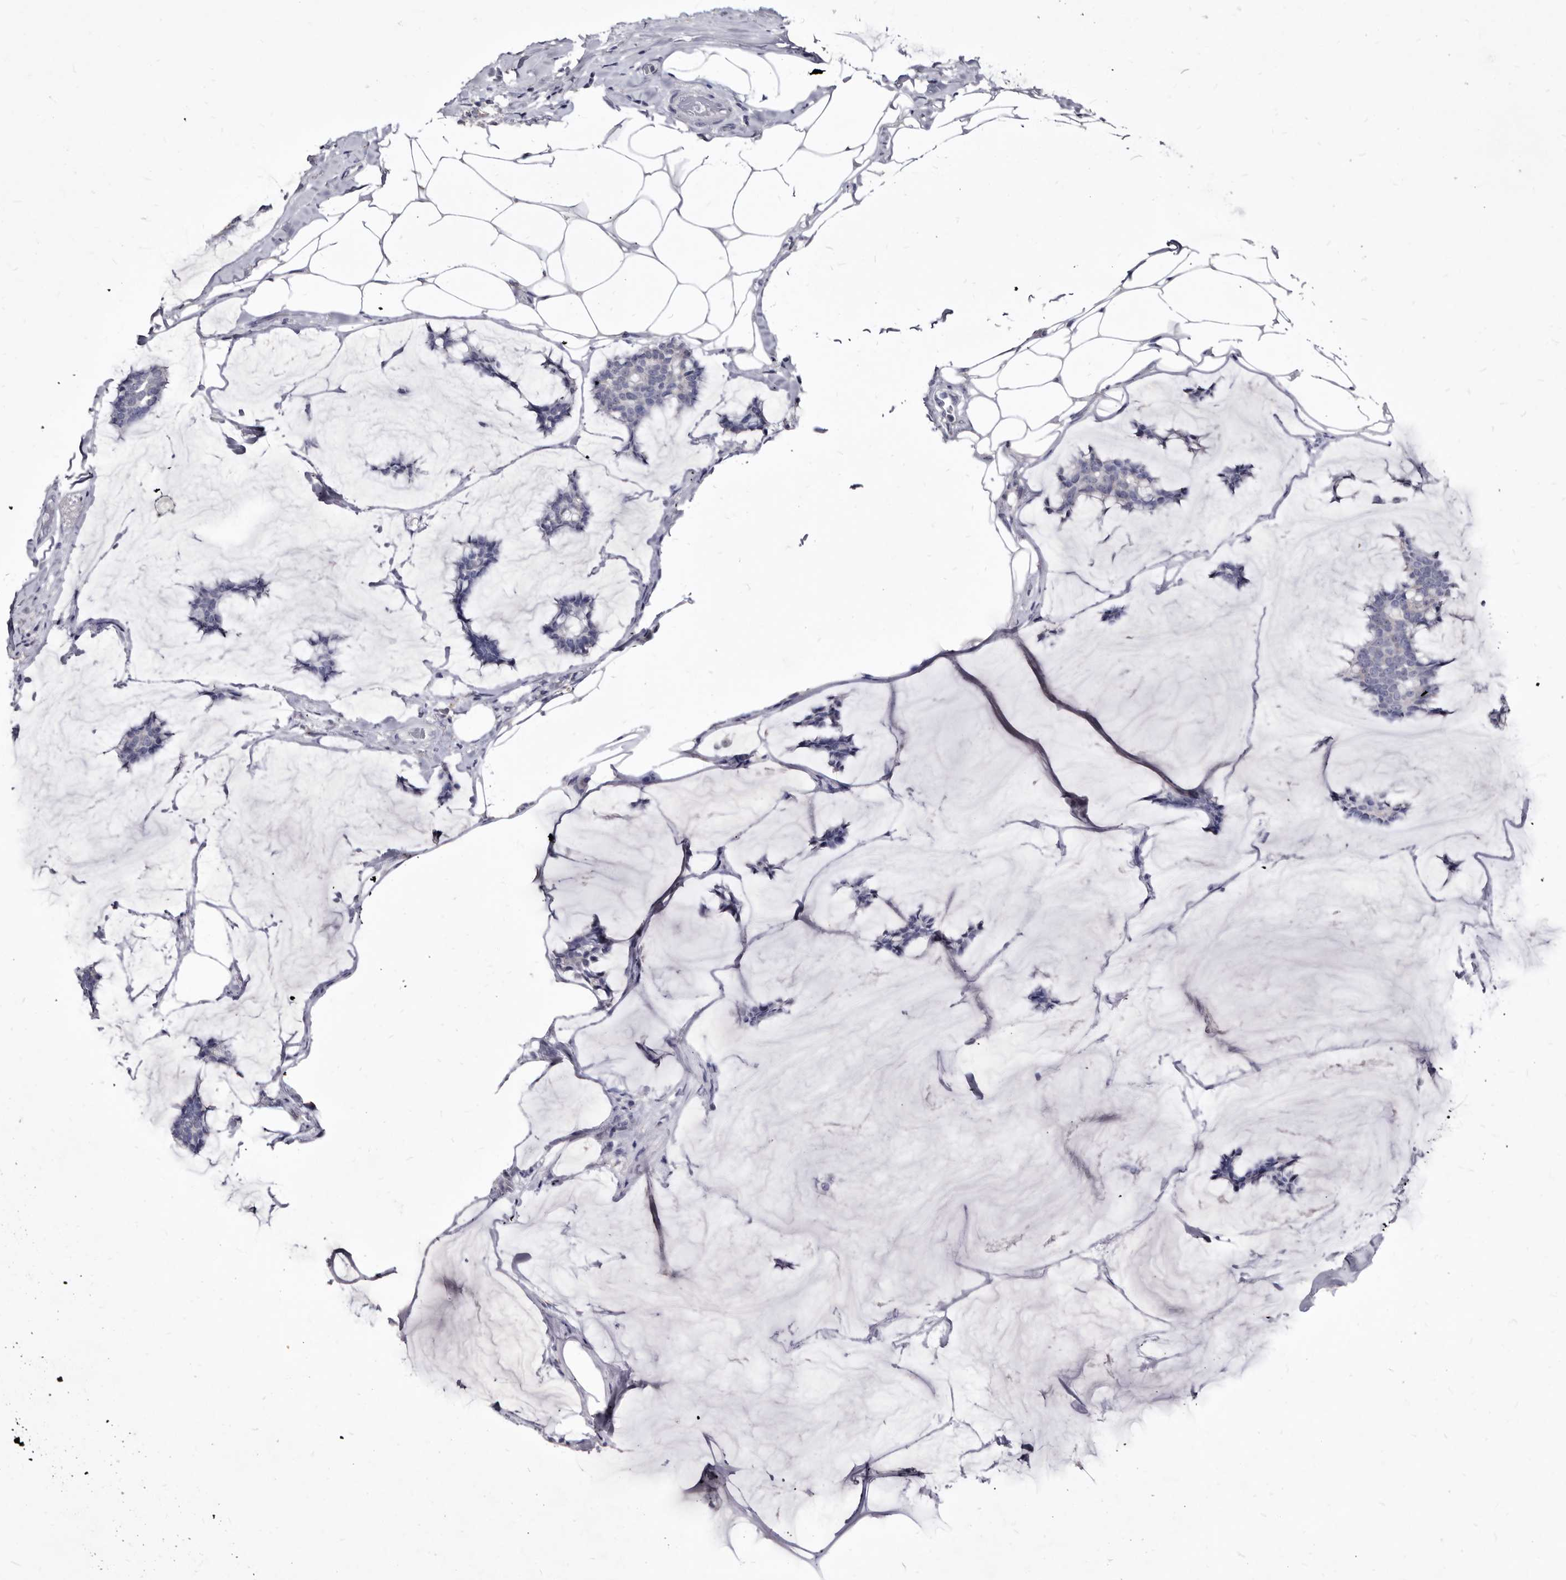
{"staining": {"intensity": "negative", "quantity": "none", "location": "none"}, "tissue": "breast cancer", "cell_type": "Tumor cells", "image_type": "cancer", "snomed": [{"axis": "morphology", "description": "Duct carcinoma"}, {"axis": "topography", "description": "Breast"}], "caption": "There is no significant staining in tumor cells of breast cancer (intraductal carcinoma).", "gene": "SLC39A2", "patient": {"sex": "female", "age": 93}}